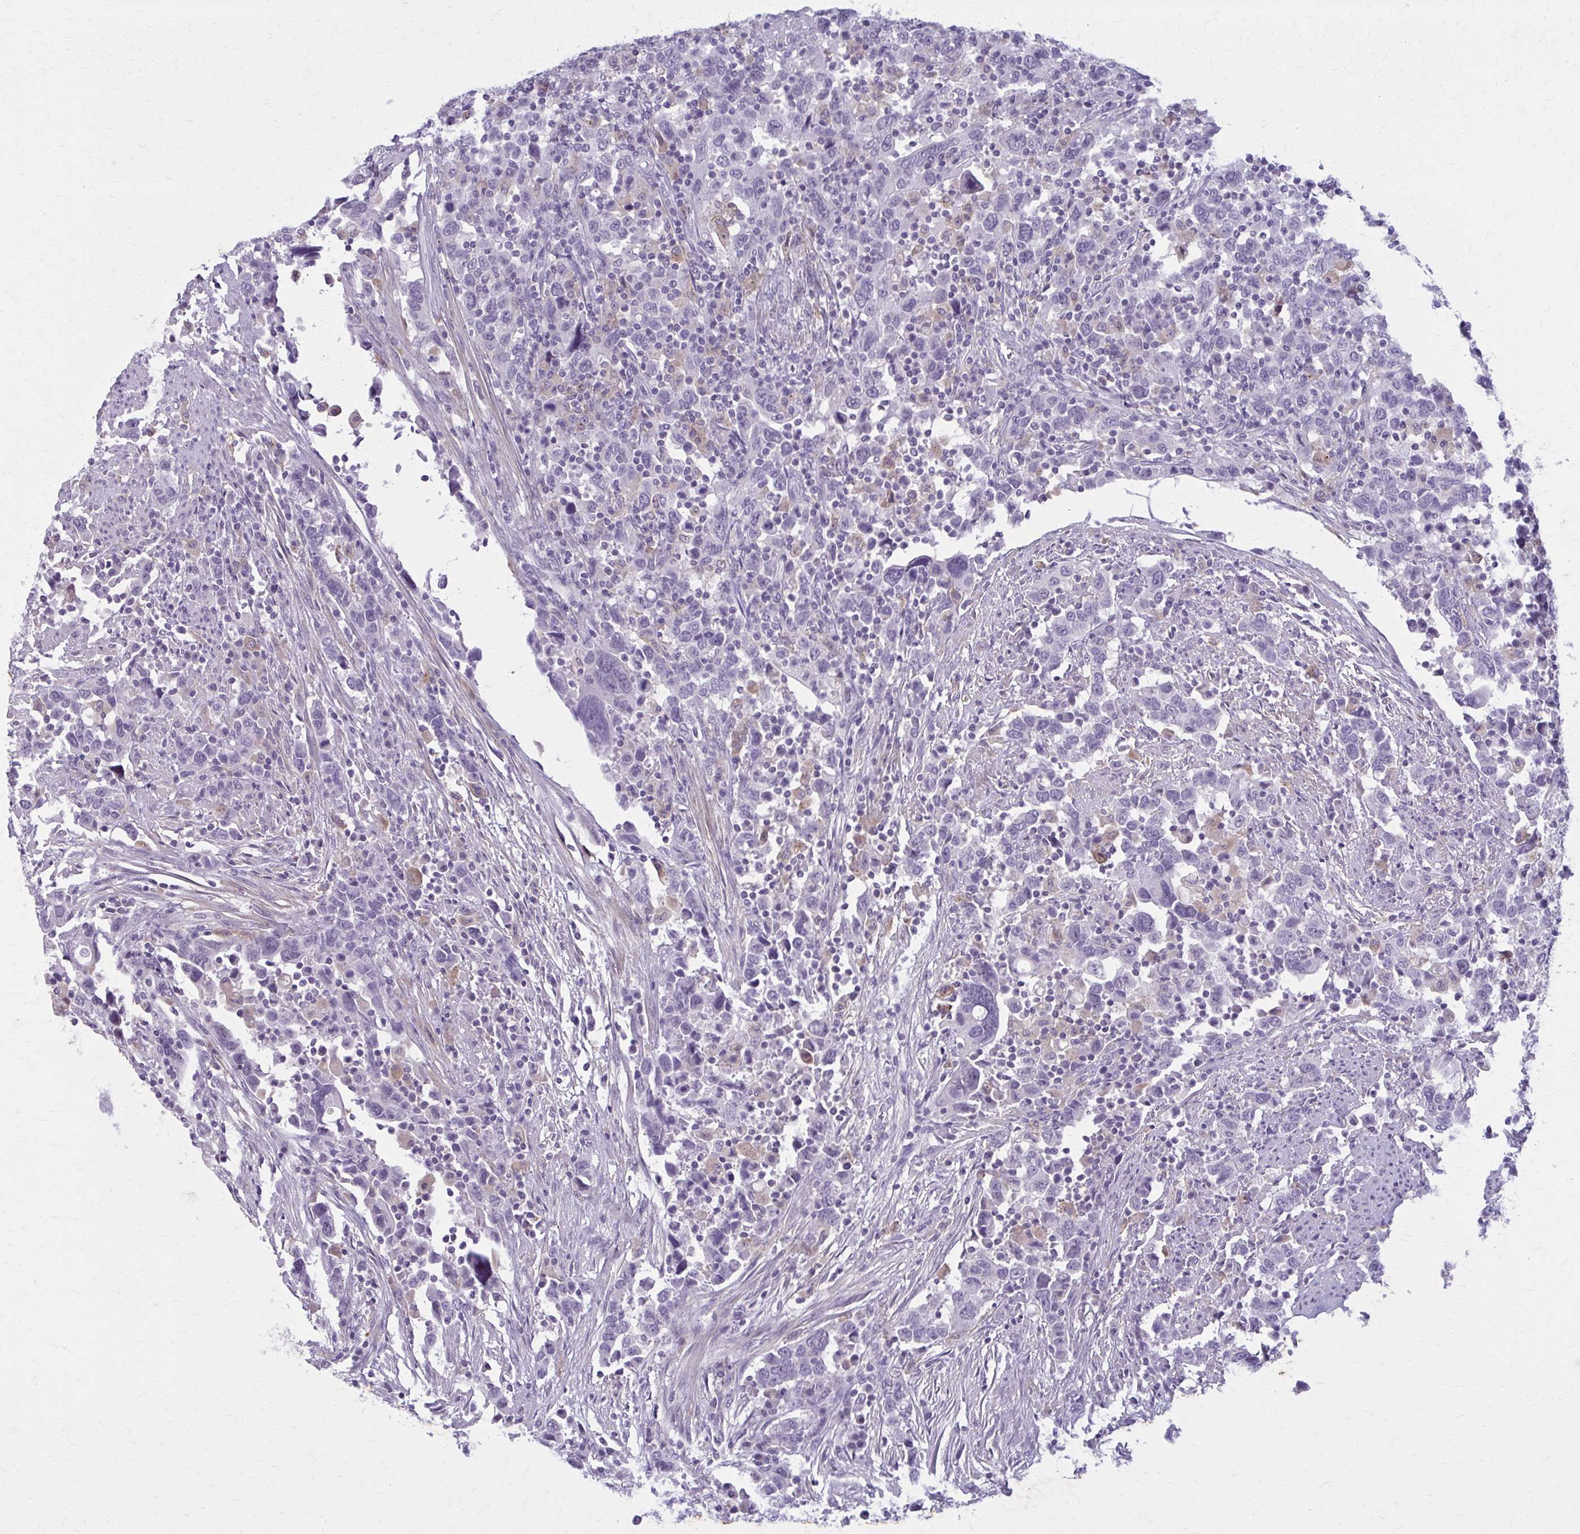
{"staining": {"intensity": "negative", "quantity": "none", "location": "none"}, "tissue": "urothelial cancer", "cell_type": "Tumor cells", "image_type": "cancer", "snomed": [{"axis": "morphology", "description": "Urothelial carcinoma, High grade"}, {"axis": "topography", "description": "Urinary bladder"}], "caption": "A high-resolution photomicrograph shows immunohistochemistry (IHC) staining of urothelial cancer, which shows no significant positivity in tumor cells.", "gene": "CARD9", "patient": {"sex": "male", "age": 61}}